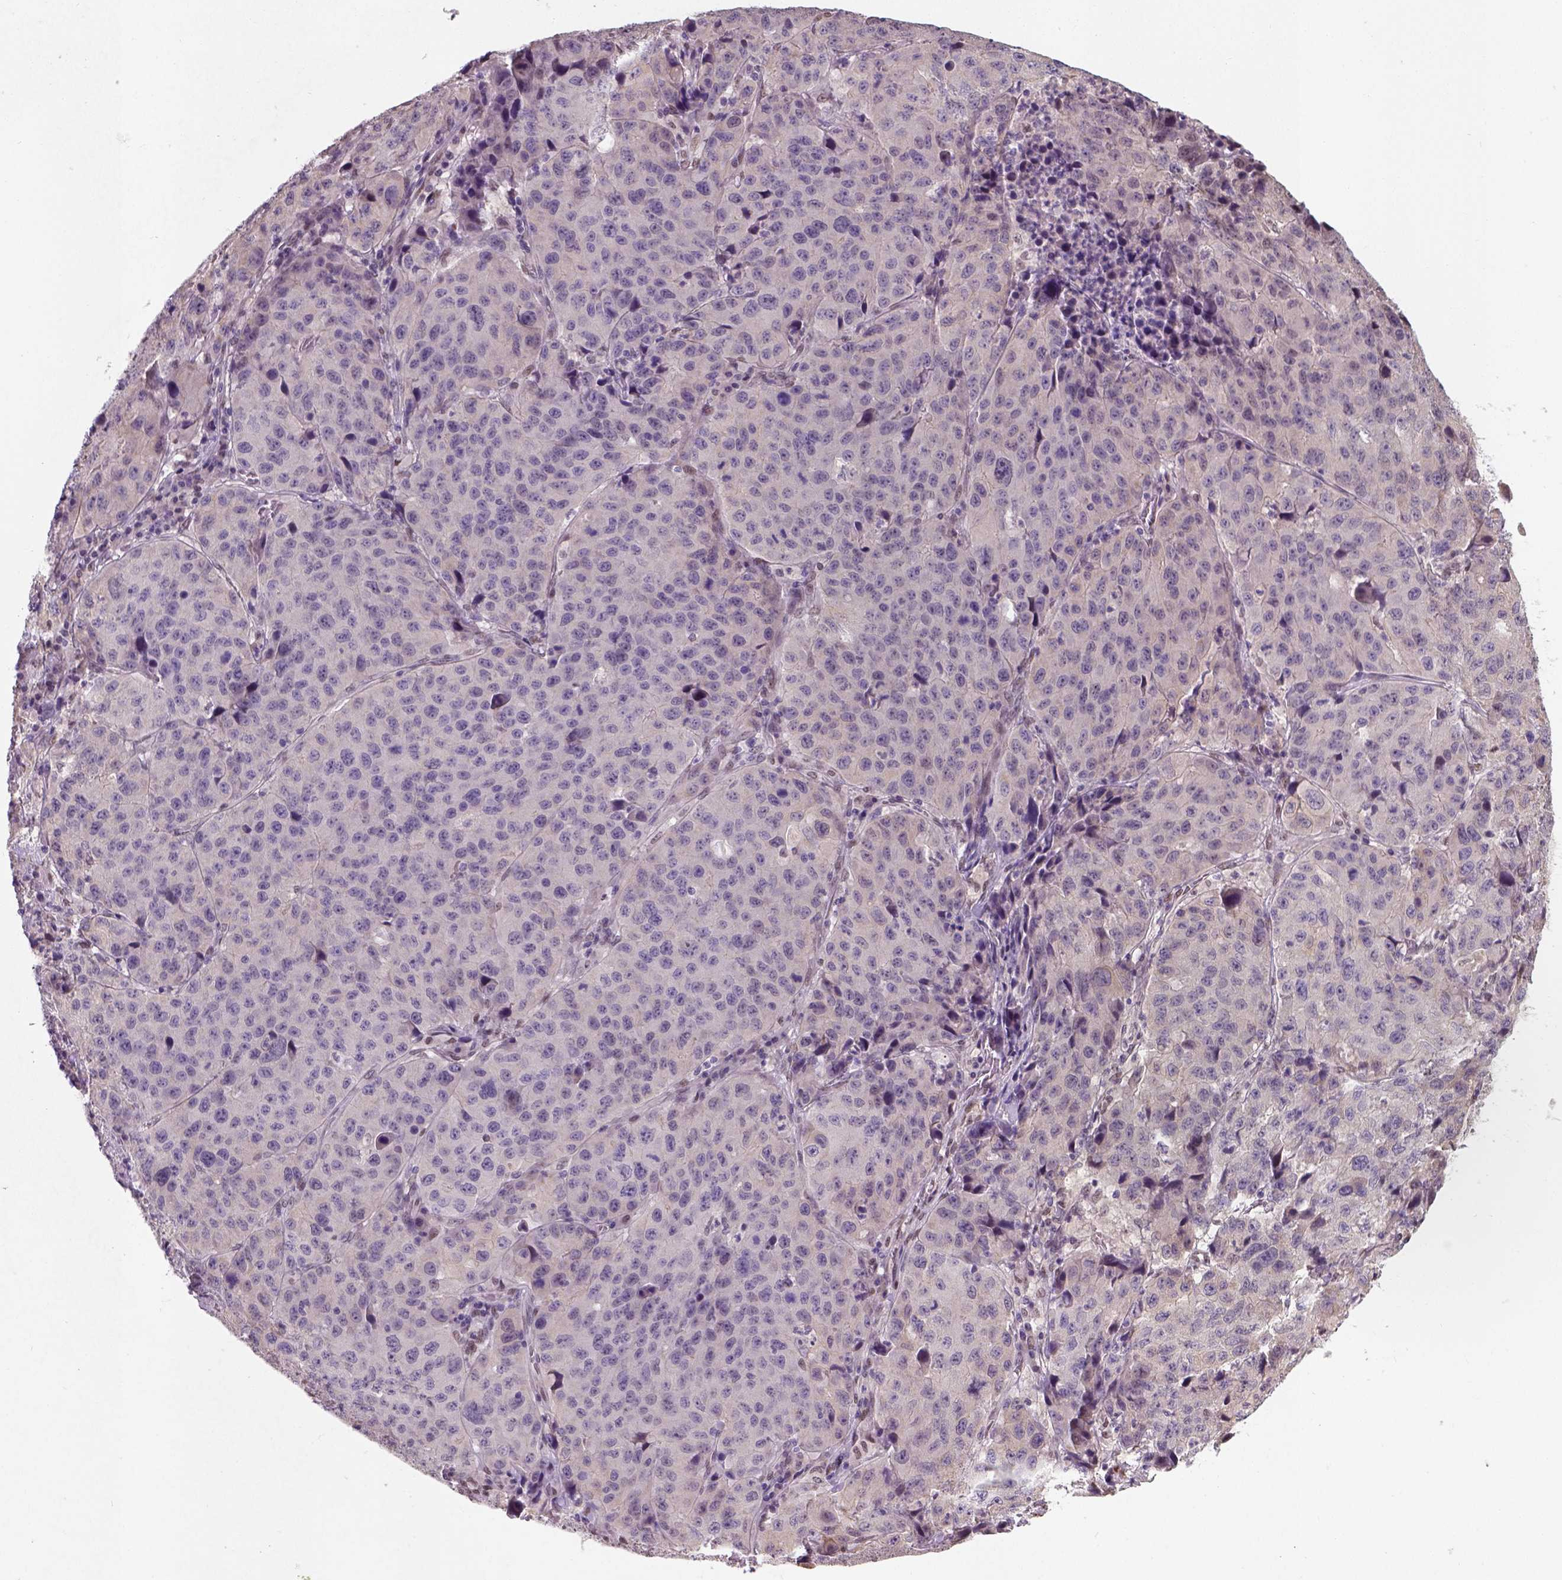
{"staining": {"intensity": "negative", "quantity": "none", "location": "none"}, "tissue": "stomach cancer", "cell_type": "Tumor cells", "image_type": "cancer", "snomed": [{"axis": "morphology", "description": "Adenocarcinoma, NOS"}, {"axis": "topography", "description": "Stomach"}], "caption": "This micrograph is of stomach adenocarcinoma stained with IHC to label a protein in brown with the nuclei are counter-stained blue. There is no staining in tumor cells. (DAB (3,3'-diaminobenzidine) immunohistochemistry (IHC), high magnification).", "gene": "C1orf112", "patient": {"sex": "male", "age": 71}}